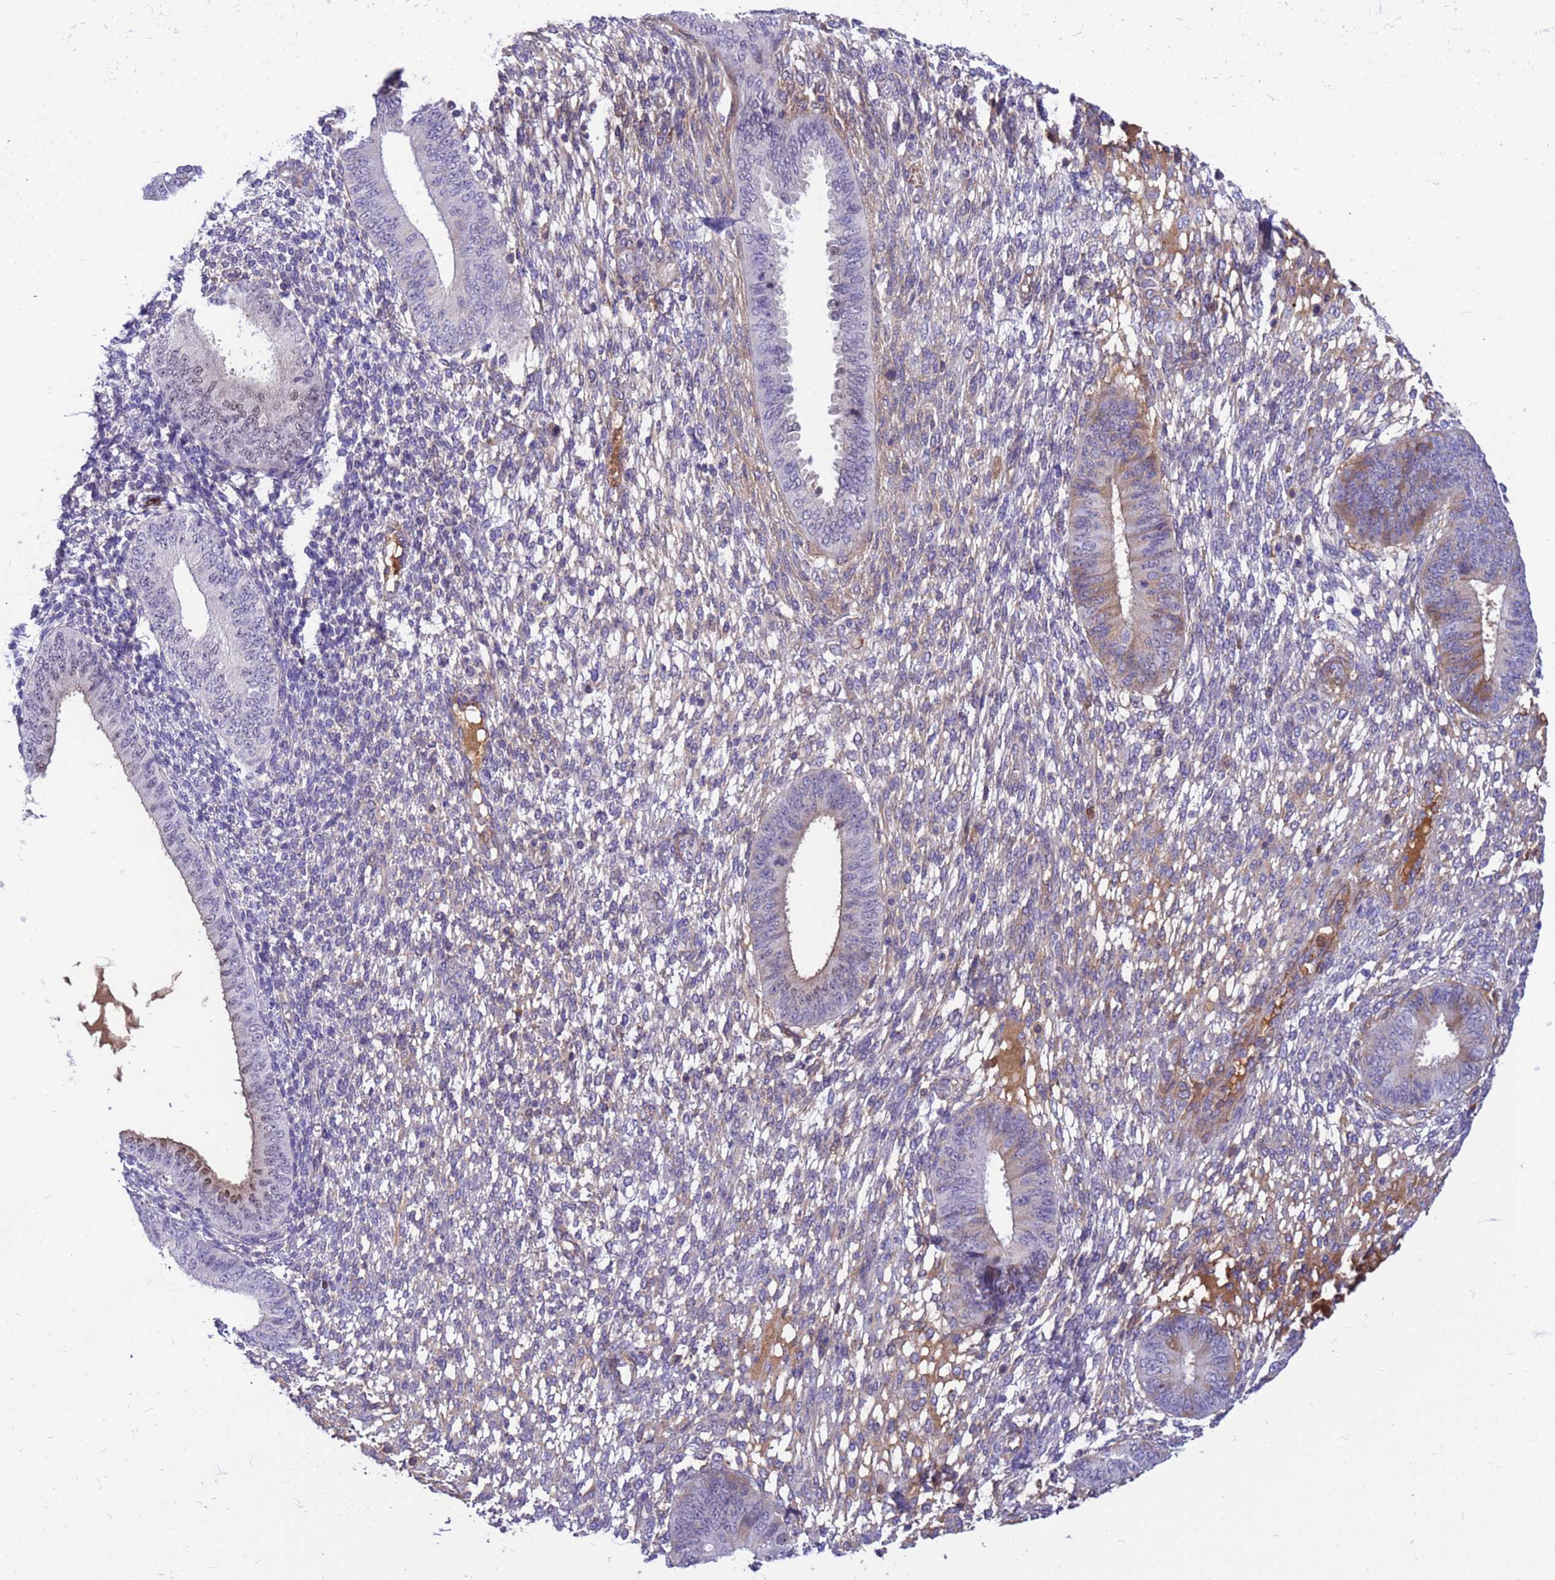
{"staining": {"intensity": "moderate", "quantity": "<25%", "location": "nuclear"}, "tissue": "endometrium", "cell_type": "Cells in endometrial stroma", "image_type": "normal", "snomed": [{"axis": "morphology", "description": "Normal tissue, NOS"}, {"axis": "topography", "description": "Endometrium"}], "caption": "A micrograph of endometrium stained for a protein demonstrates moderate nuclear brown staining in cells in endometrial stroma. Immunohistochemistry (ihc) stains the protein in brown and the nuclei are stained blue.", "gene": "ORM1", "patient": {"sex": "female", "age": 49}}